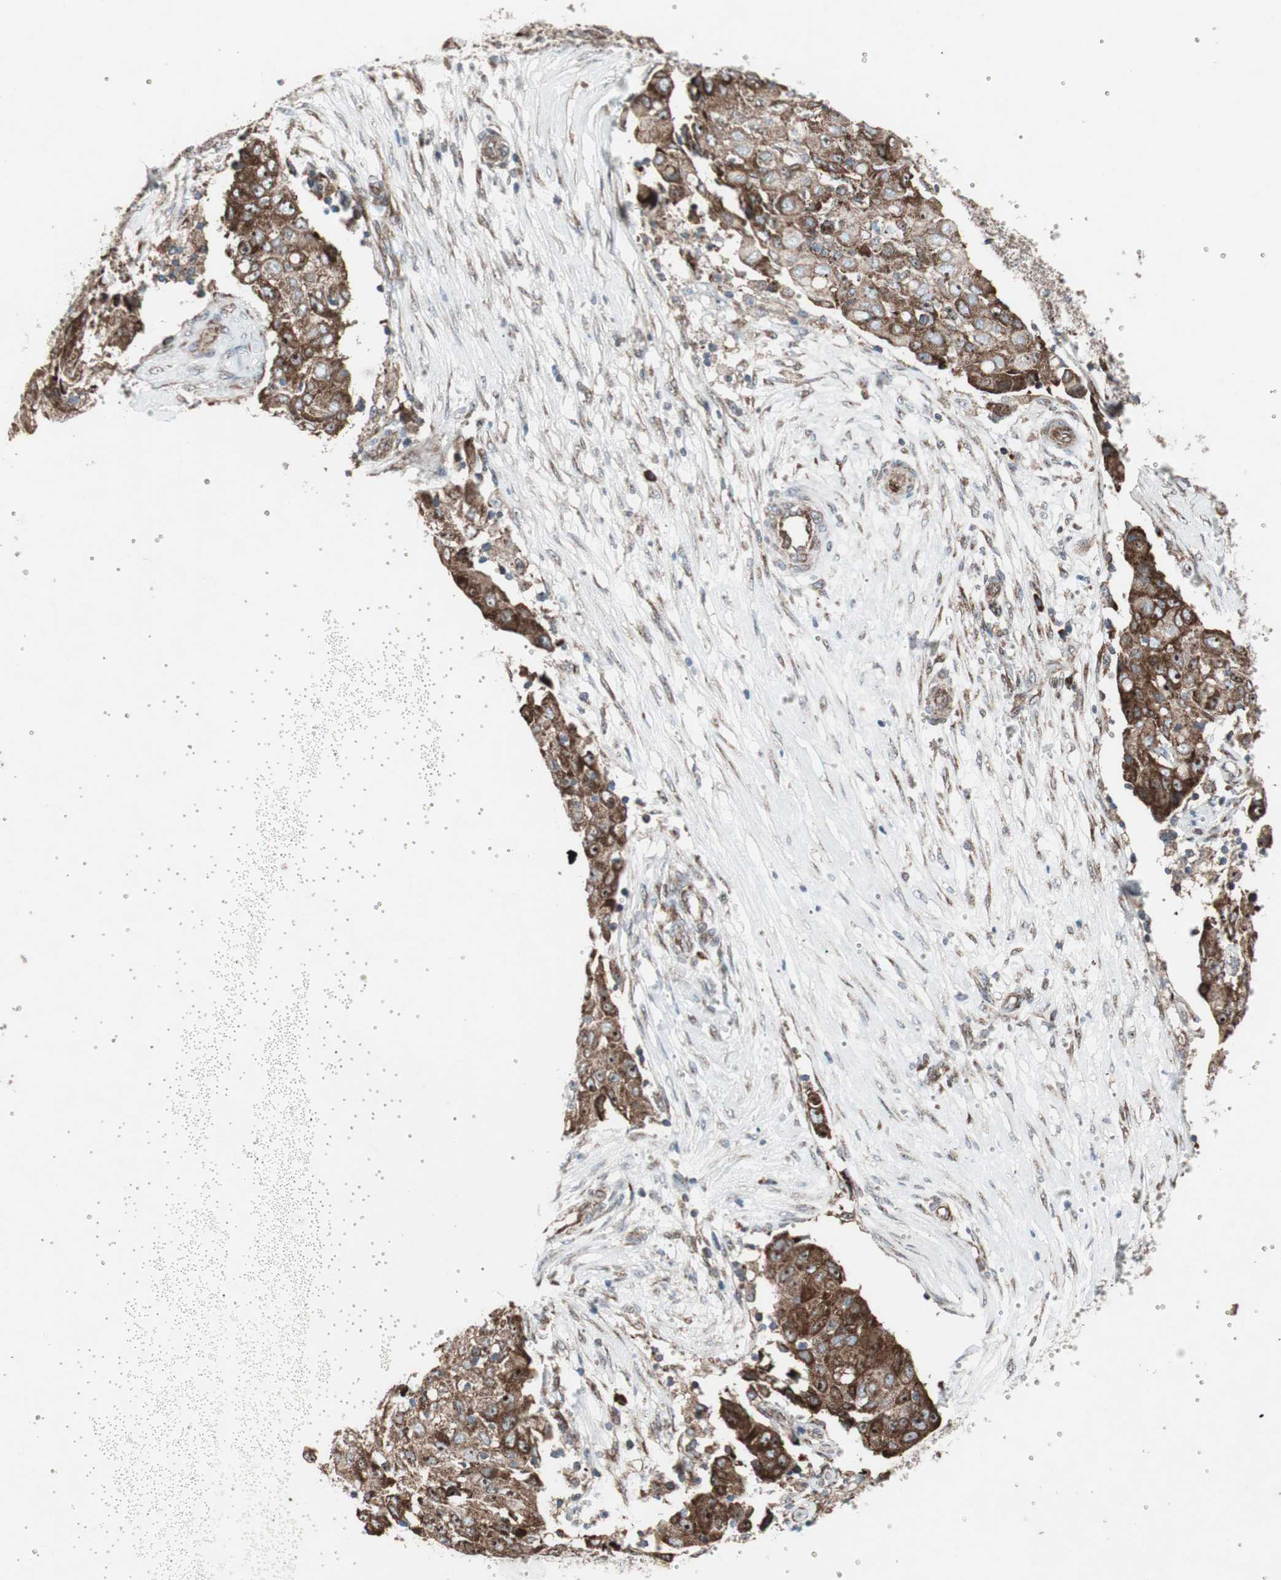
{"staining": {"intensity": "strong", "quantity": ">75%", "location": "cytoplasmic/membranous"}, "tissue": "ovarian cancer", "cell_type": "Tumor cells", "image_type": "cancer", "snomed": [{"axis": "morphology", "description": "Carcinoma, endometroid"}, {"axis": "topography", "description": "Ovary"}], "caption": "Immunohistochemical staining of ovarian cancer exhibits strong cytoplasmic/membranous protein positivity in approximately >75% of tumor cells. Immunohistochemistry stains the protein in brown and the nuclei are stained blue.", "gene": "CCL14", "patient": {"sex": "female", "age": 42}}